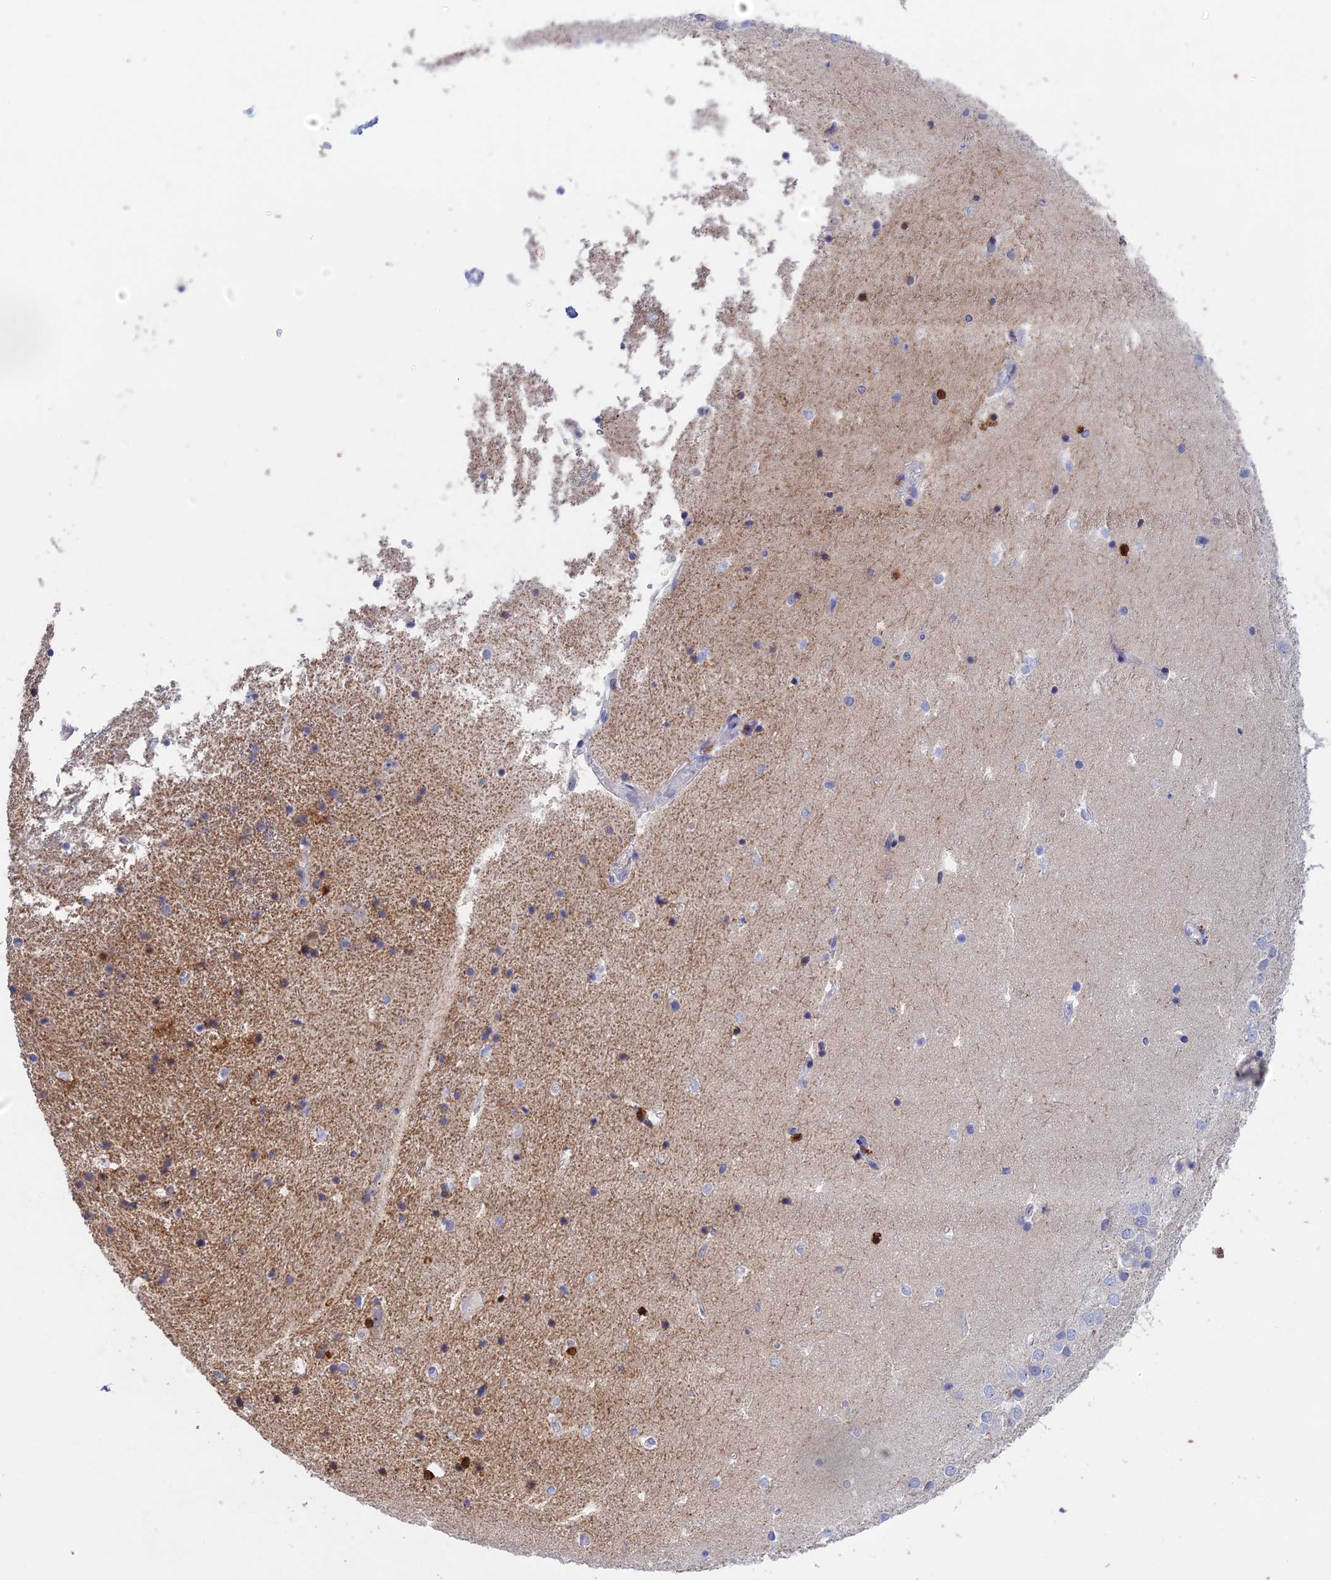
{"staining": {"intensity": "strong", "quantity": "<25%", "location": "cytoplasmic/membranous,nuclear"}, "tissue": "hippocampus", "cell_type": "Glial cells", "image_type": "normal", "snomed": [{"axis": "morphology", "description": "Normal tissue, NOS"}, {"axis": "topography", "description": "Hippocampus"}], "caption": "Hippocampus stained for a protein (brown) reveals strong cytoplasmic/membranous,nuclear positive staining in about <25% of glial cells.", "gene": "BTBD19", "patient": {"sex": "female", "age": 52}}